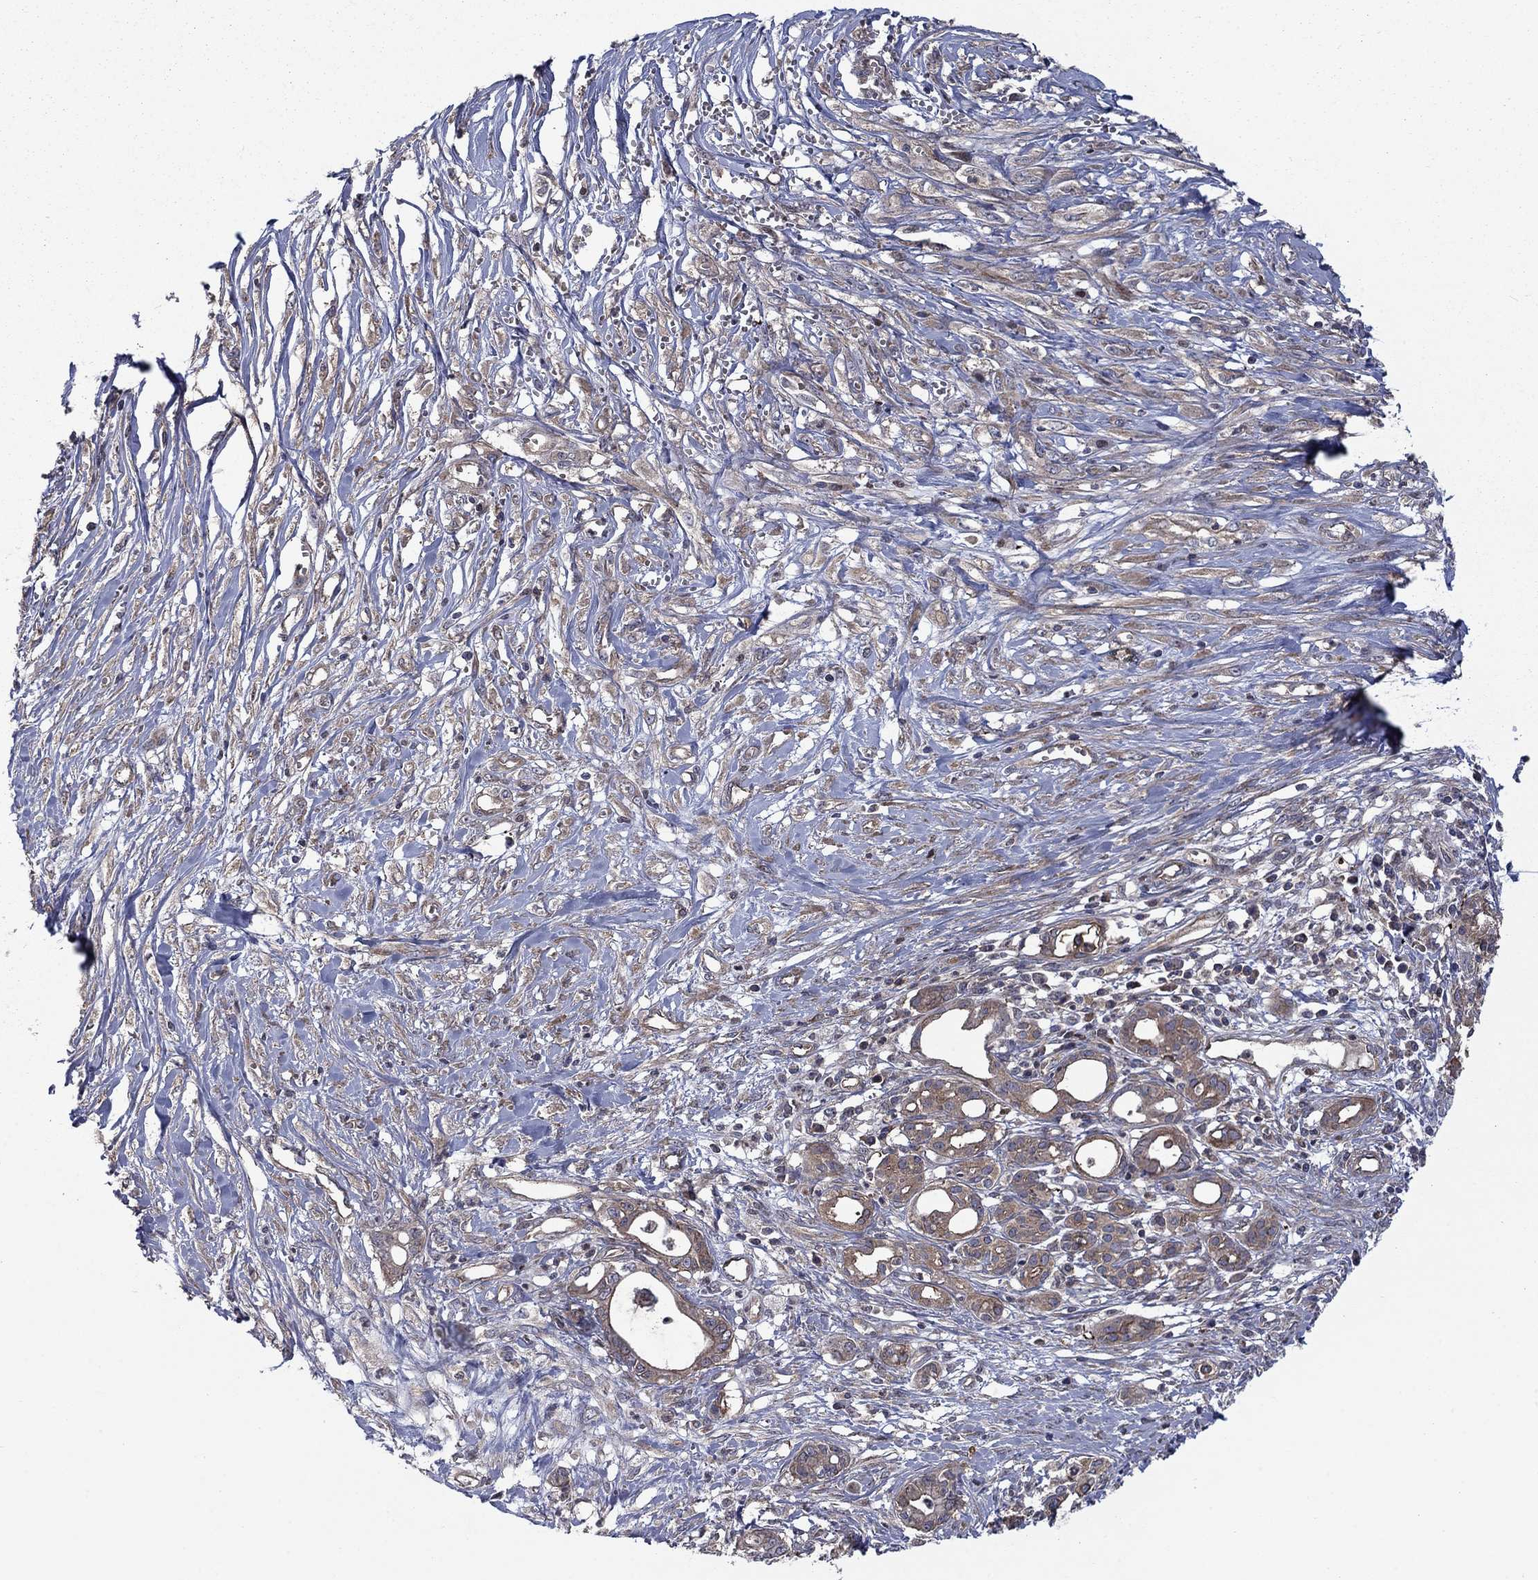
{"staining": {"intensity": "weak", "quantity": ">75%", "location": "cytoplasmic/membranous"}, "tissue": "pancreatic cancer", "cell_type": "Tumor cells", "image_type": "cancer", "snomed": [{"axis": "morphology", "description": "Adenocarcinoma, NOS"}, {"axis": "topography", "description": "Pancreas"}], "caption": "A histopathology image of pancreatic adenocarcinoma stained for a protein demonstrates weak cytoplasmic/membranous brown staining in tumor cells.", "gene": "HDAC4", "patient": {"sex": "male", "age": 71}}